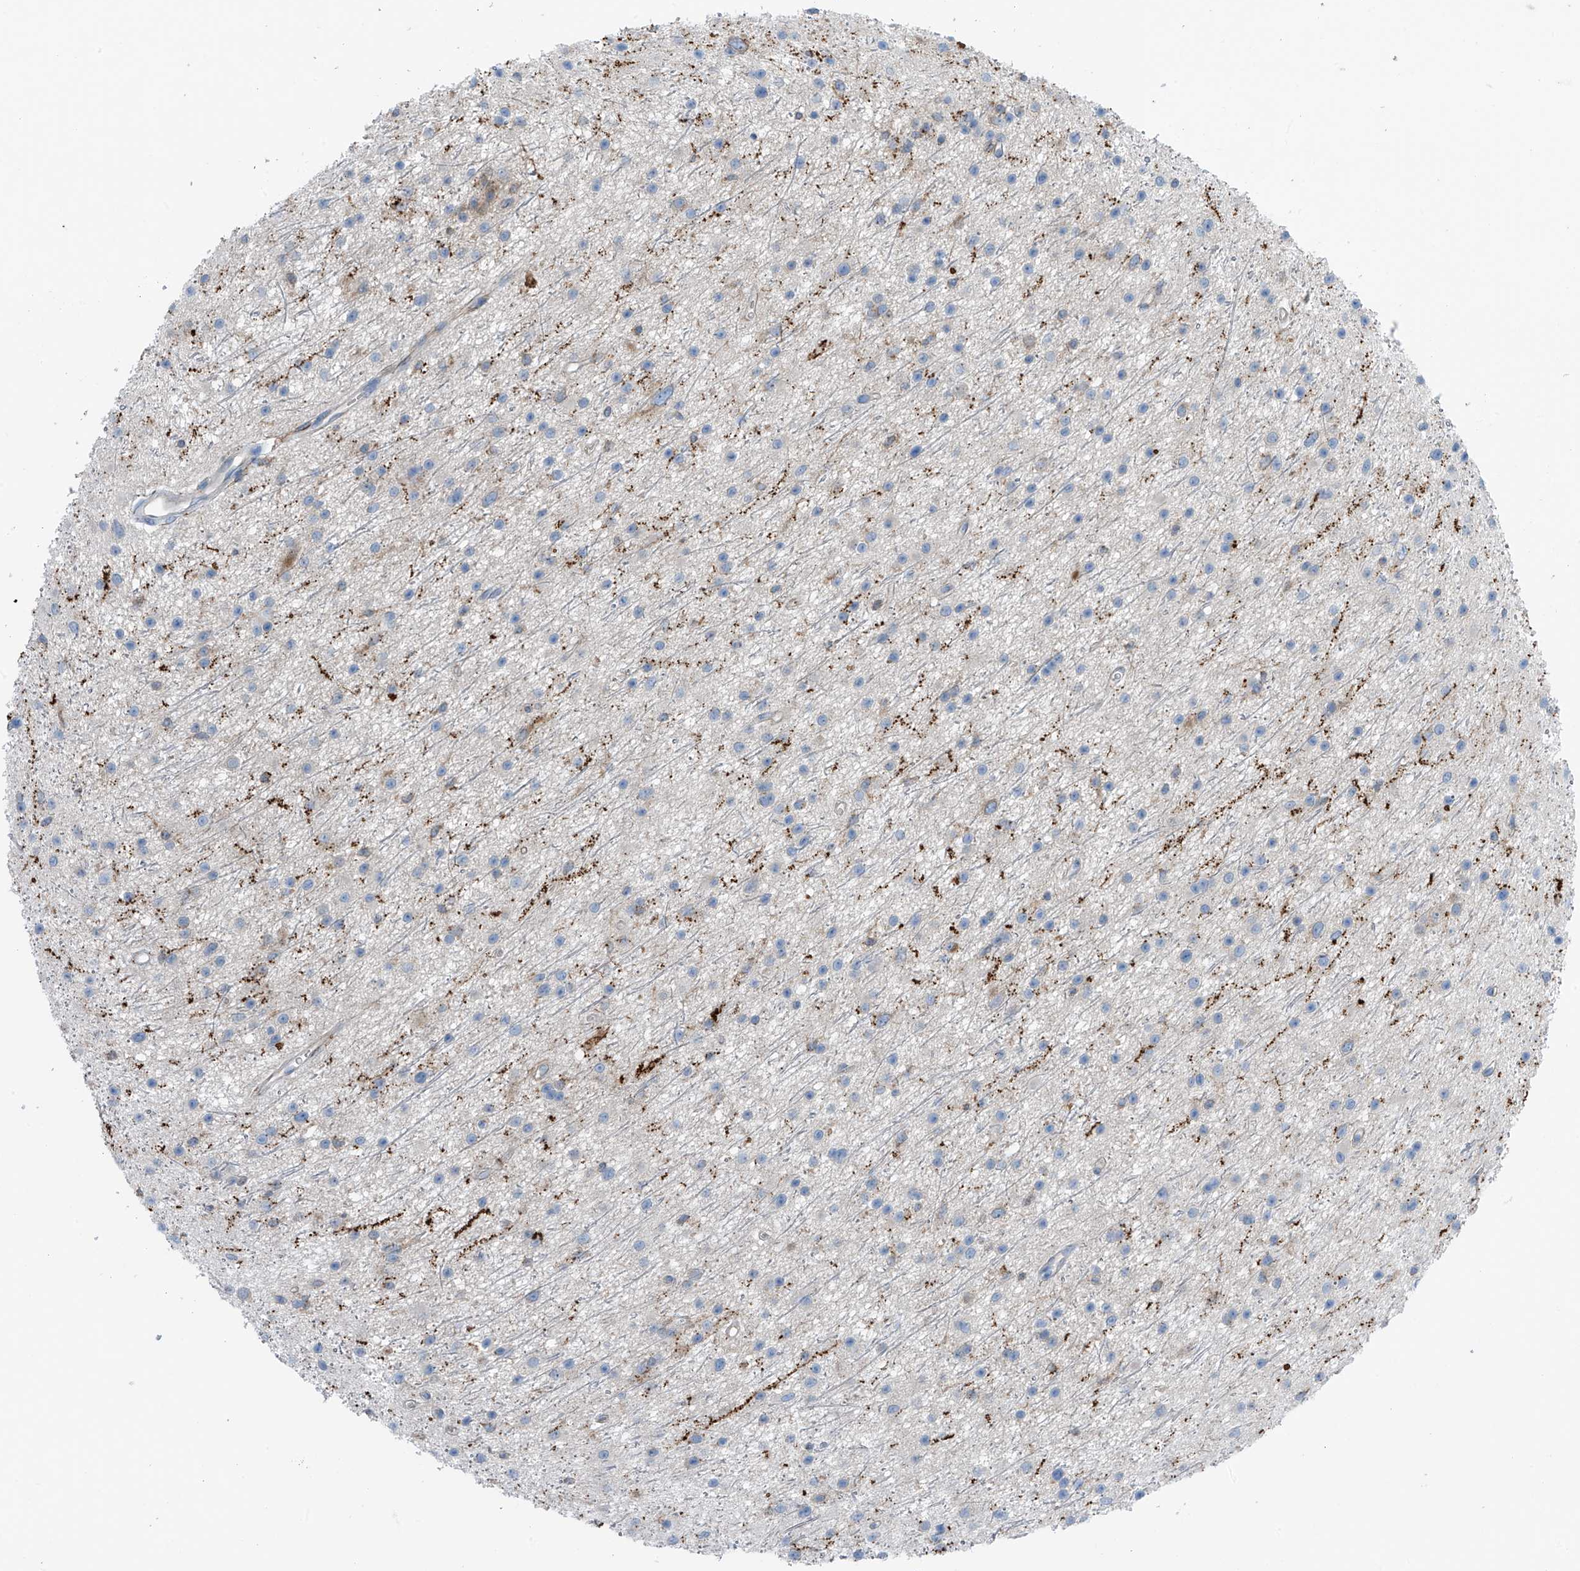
{"staining": {"intensity": "negative", "quantity": "none", "location": "none"}, "tissue": "glioma", "cell_type": "Tumor cells", "image_type": "cancer", "snomed": [{"axis": "morphology", "description": "Glioma, malignant, Low grade"}, {"axis": "topography", "description": "Cerebral cortex"}], "caption": "DAB immunohistochemical staining of glioma exhibits no significant expression in tumor cells.", "gene": "NALCN", "patient": {"sex": "female", "age": 39}}